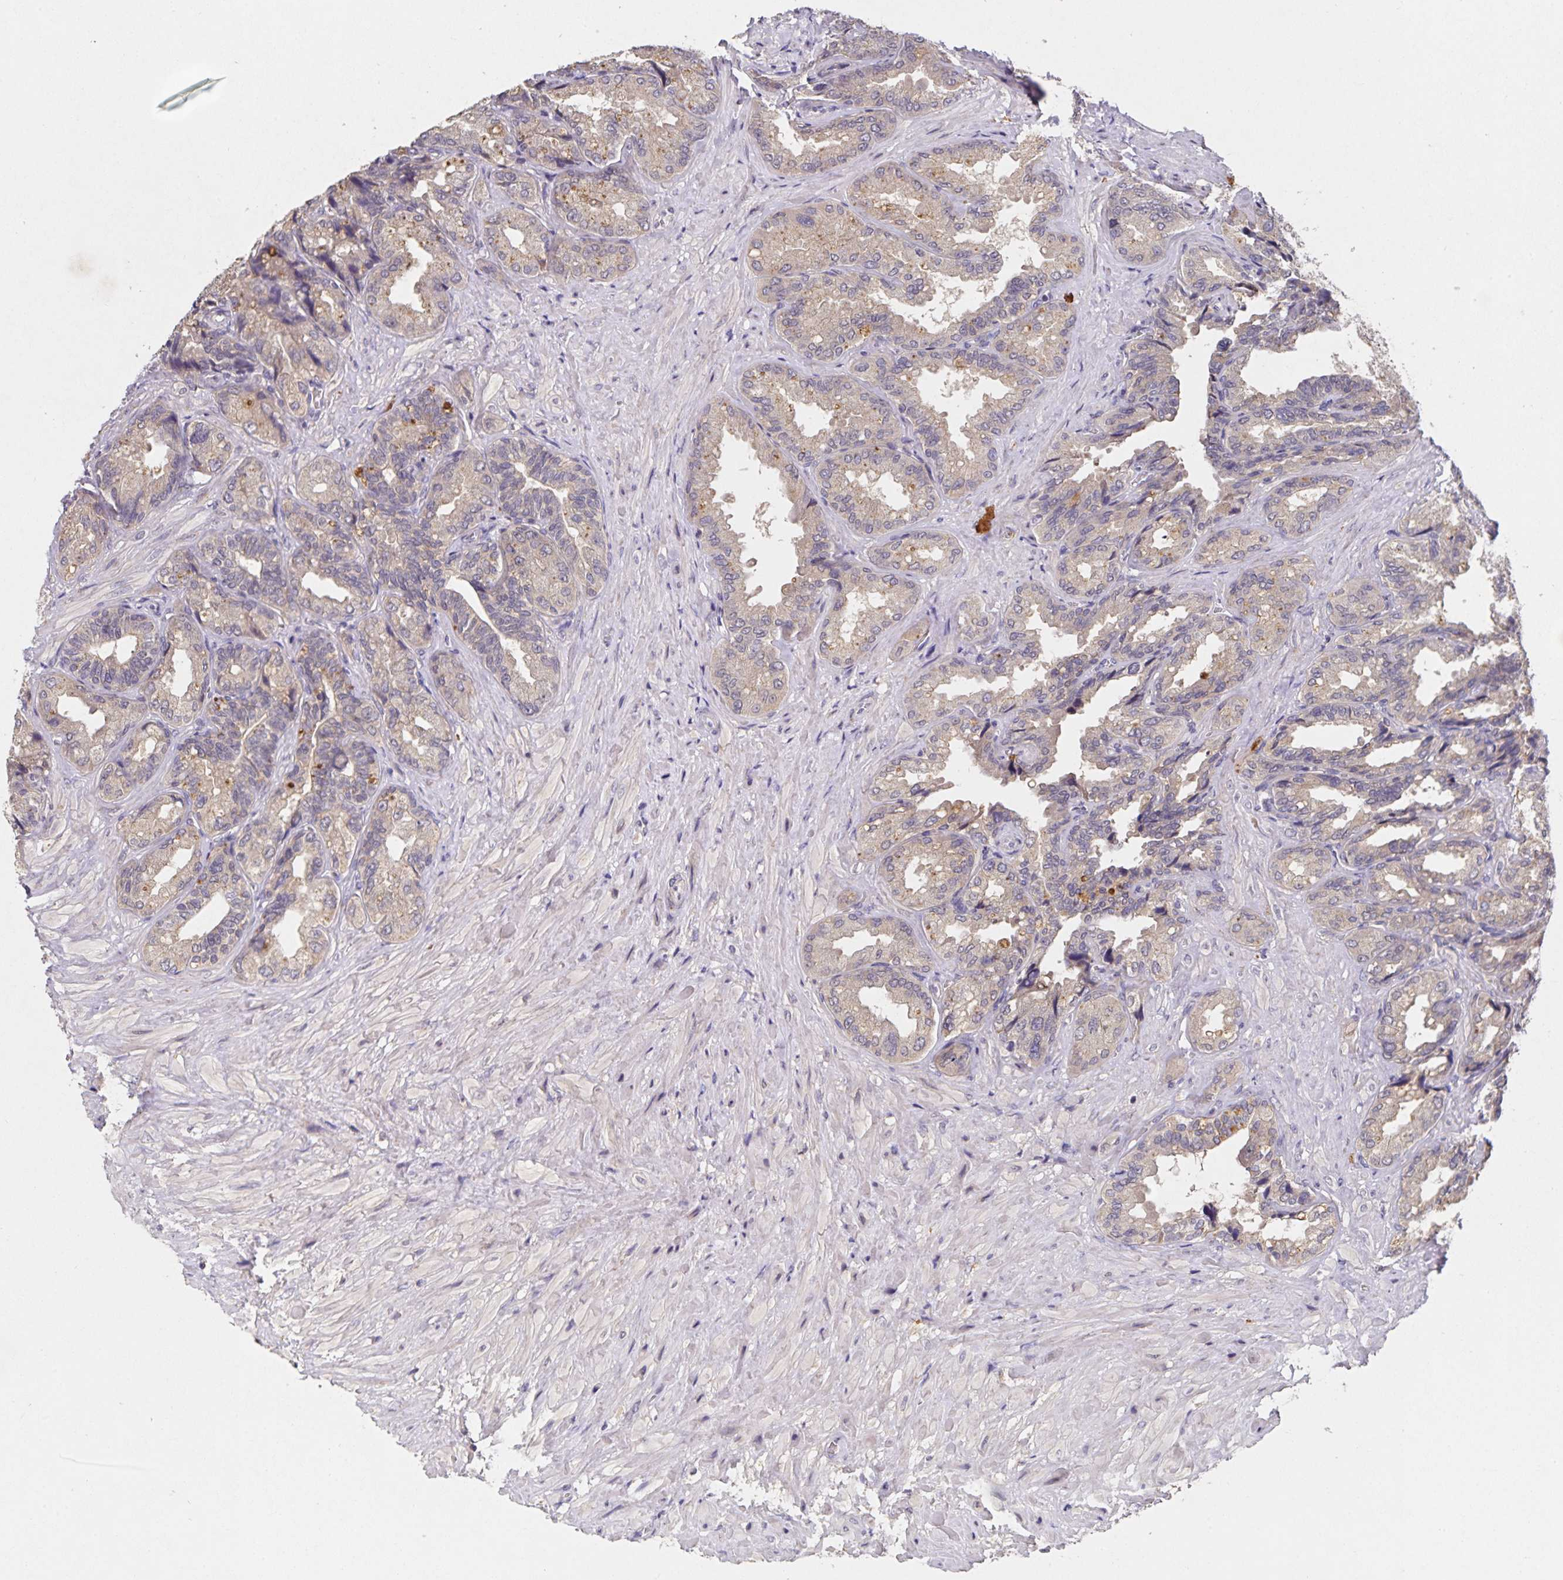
{"staining": {"intensity": "weak", "quantity": "25%-75%", "location": "cytoplasmic/membranous"}, "tissue": "seminal vesicle", "cell_type": "Glandular cells", "image_type": "normal", "snomed": [{"axis": "morphology", "description": "Normal tissue, NOS"}, {"axis": "topography", "description": "Seminal veicle"}], "caption": "Seminal vesicle stained with DAB immunohistochemistry (IHC) exhibits low levels of weak cytoplasmic/membranous staining in approximately 25%-75% of glandular cells. The protein is shown in brown color, while the nuclei are stained blue.", "gene": "HEPN1", "patient": {"sex": "male", "age": 68}}